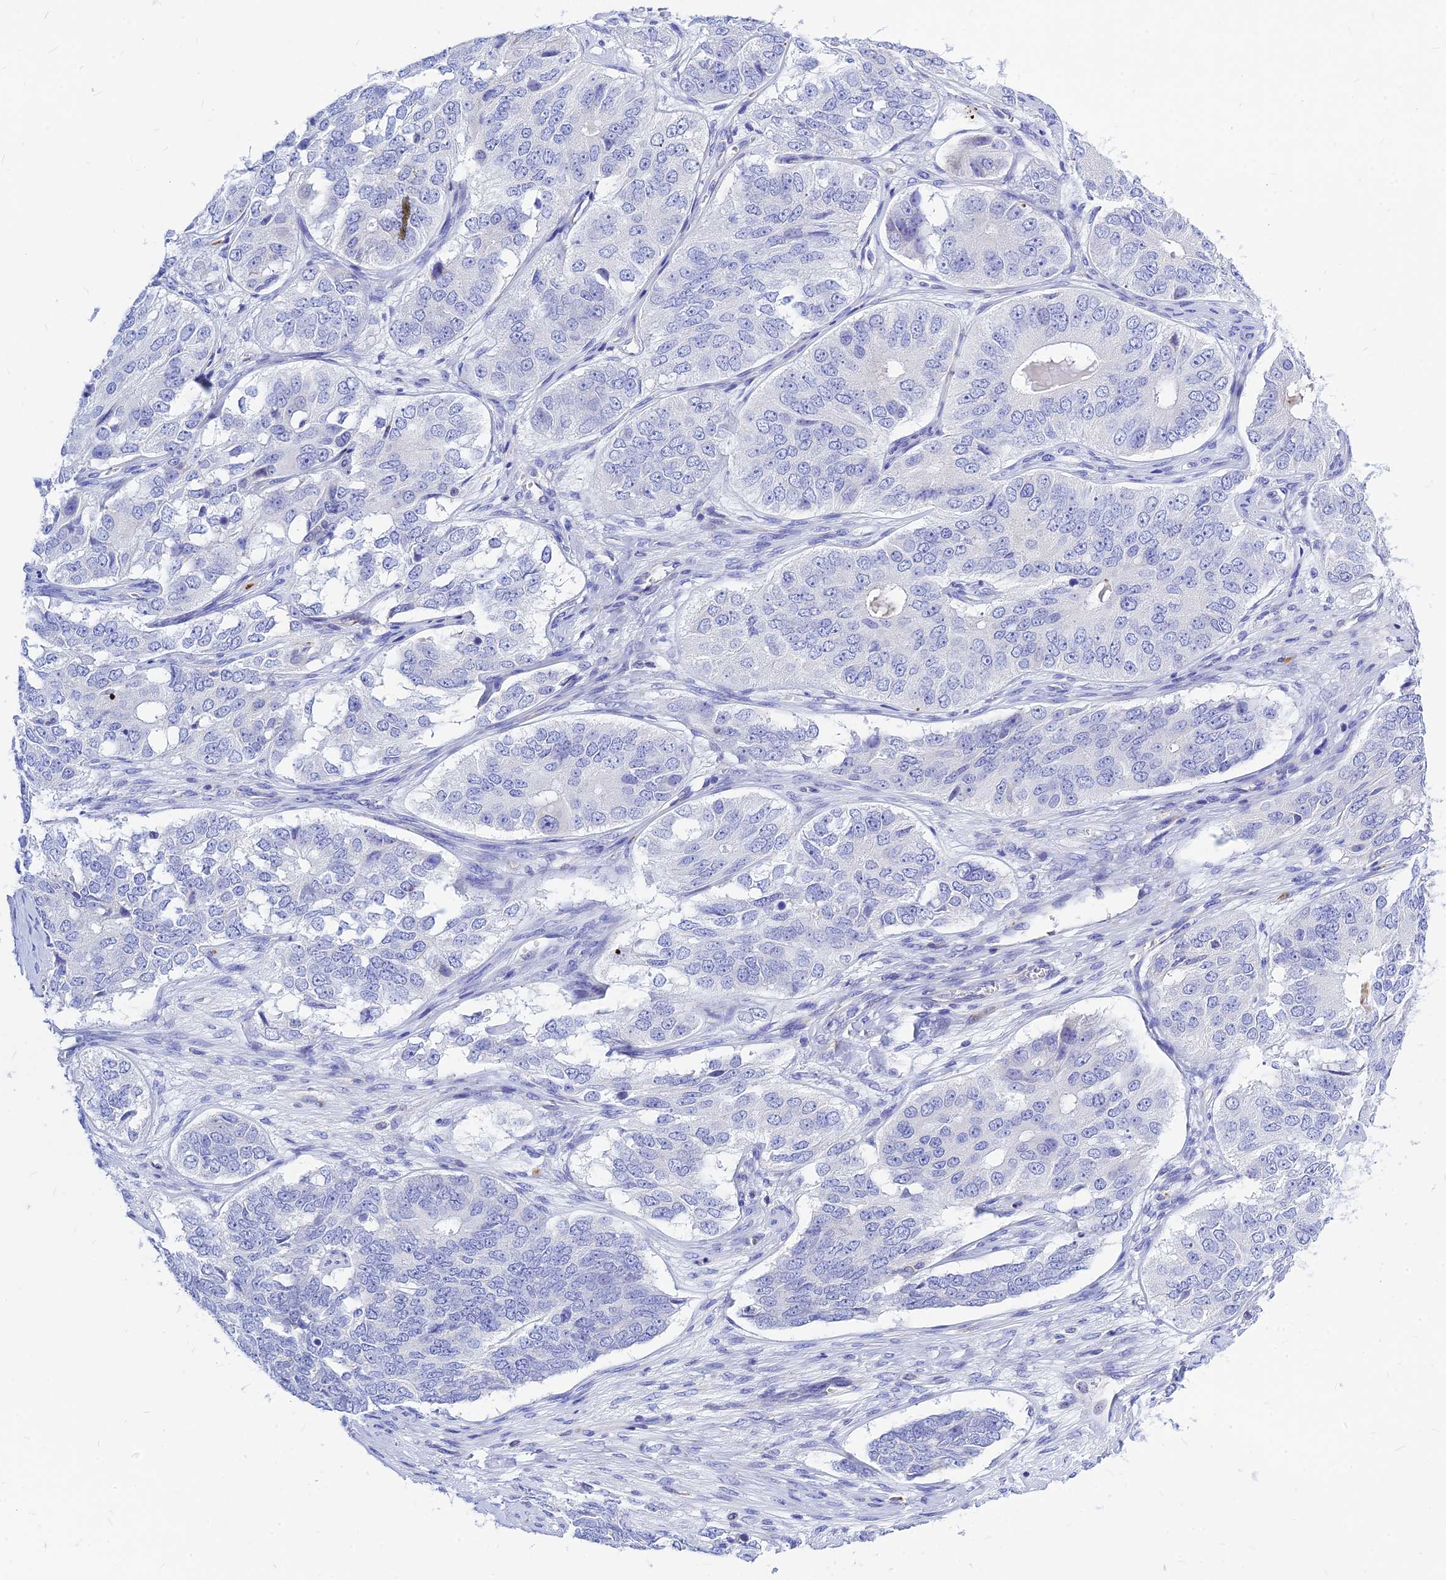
{"staining": {"intensity": "negative", "quantity": "none", "location": "none"}, "tissue": "ovarian cancer", "cell_type": "Tumor cells", "image_type": "cancer", "snomed": [{"axis": "morphology", "description": "Carcinoma, endometroid"}, {"axis": "topography", "description": "Ovary"}], "caption": "DAB (3,3'-diaminobenzidine) immunohistochemical staining of human ovarian cancer demonstrates no significant expression in tumor cells.", "gene": "CNOT6", "patient": {"sex": "female", "age": 51}}